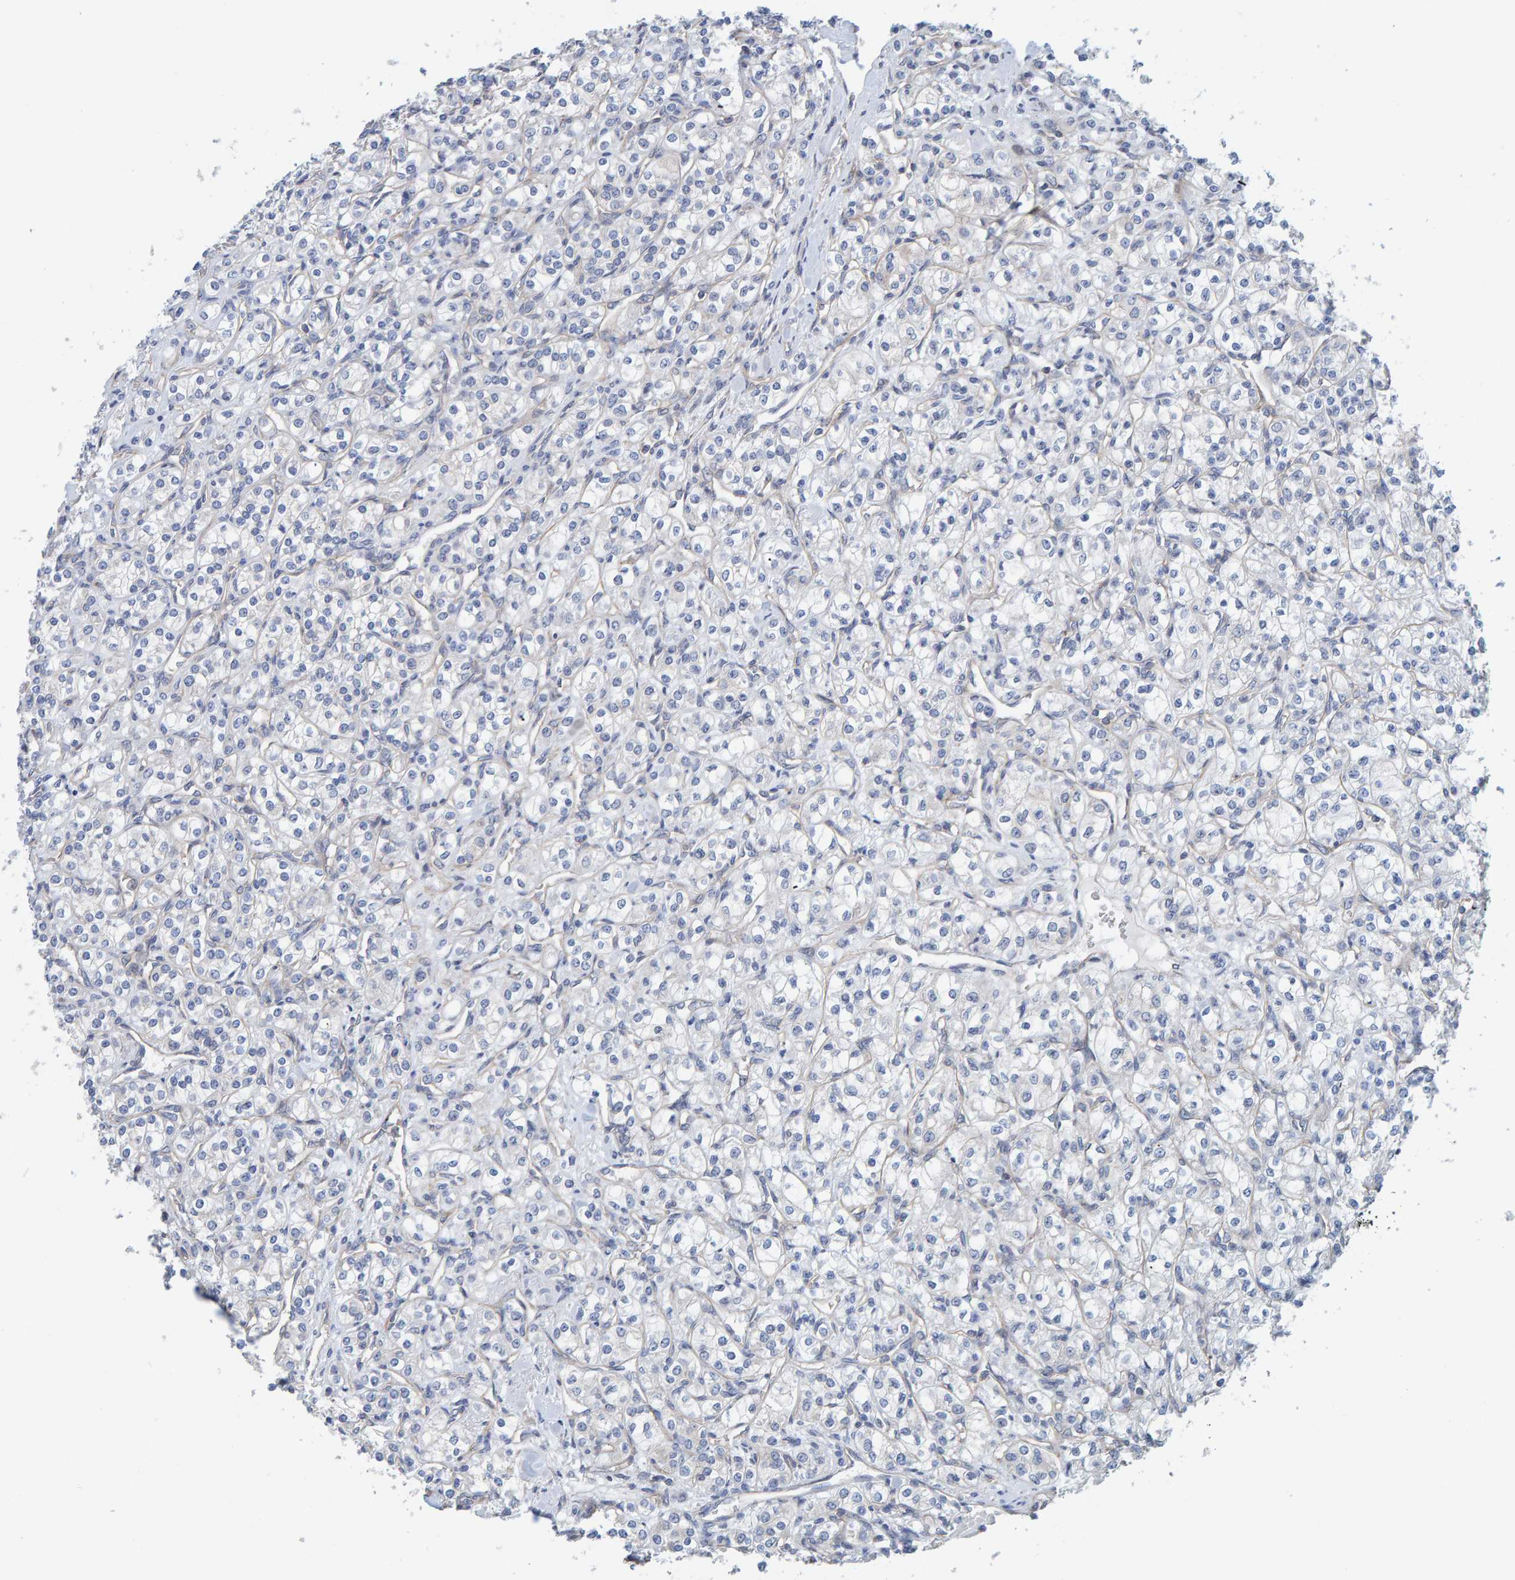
{"staining": {"intensity": "negative", "quantity": "none", "location": "none"}, "tissue": "renal cancer", "cell_type": "Tumor cells", "image_type": "cancer", "snomed": [{"axis": "morphology", "description": "Adenocarcinoma, NOS"}, {"axis": "topography", "description": "Kidney"}], "caption": "Tumor cells show no significant staining in renal cancer (adenocarcinoma). (DAB immunohistochemistry (IHC) visualized using brightfield microscopy, high magnification).", "gene": "RGP1", "patient": {"sex": "male", "age": 77}}